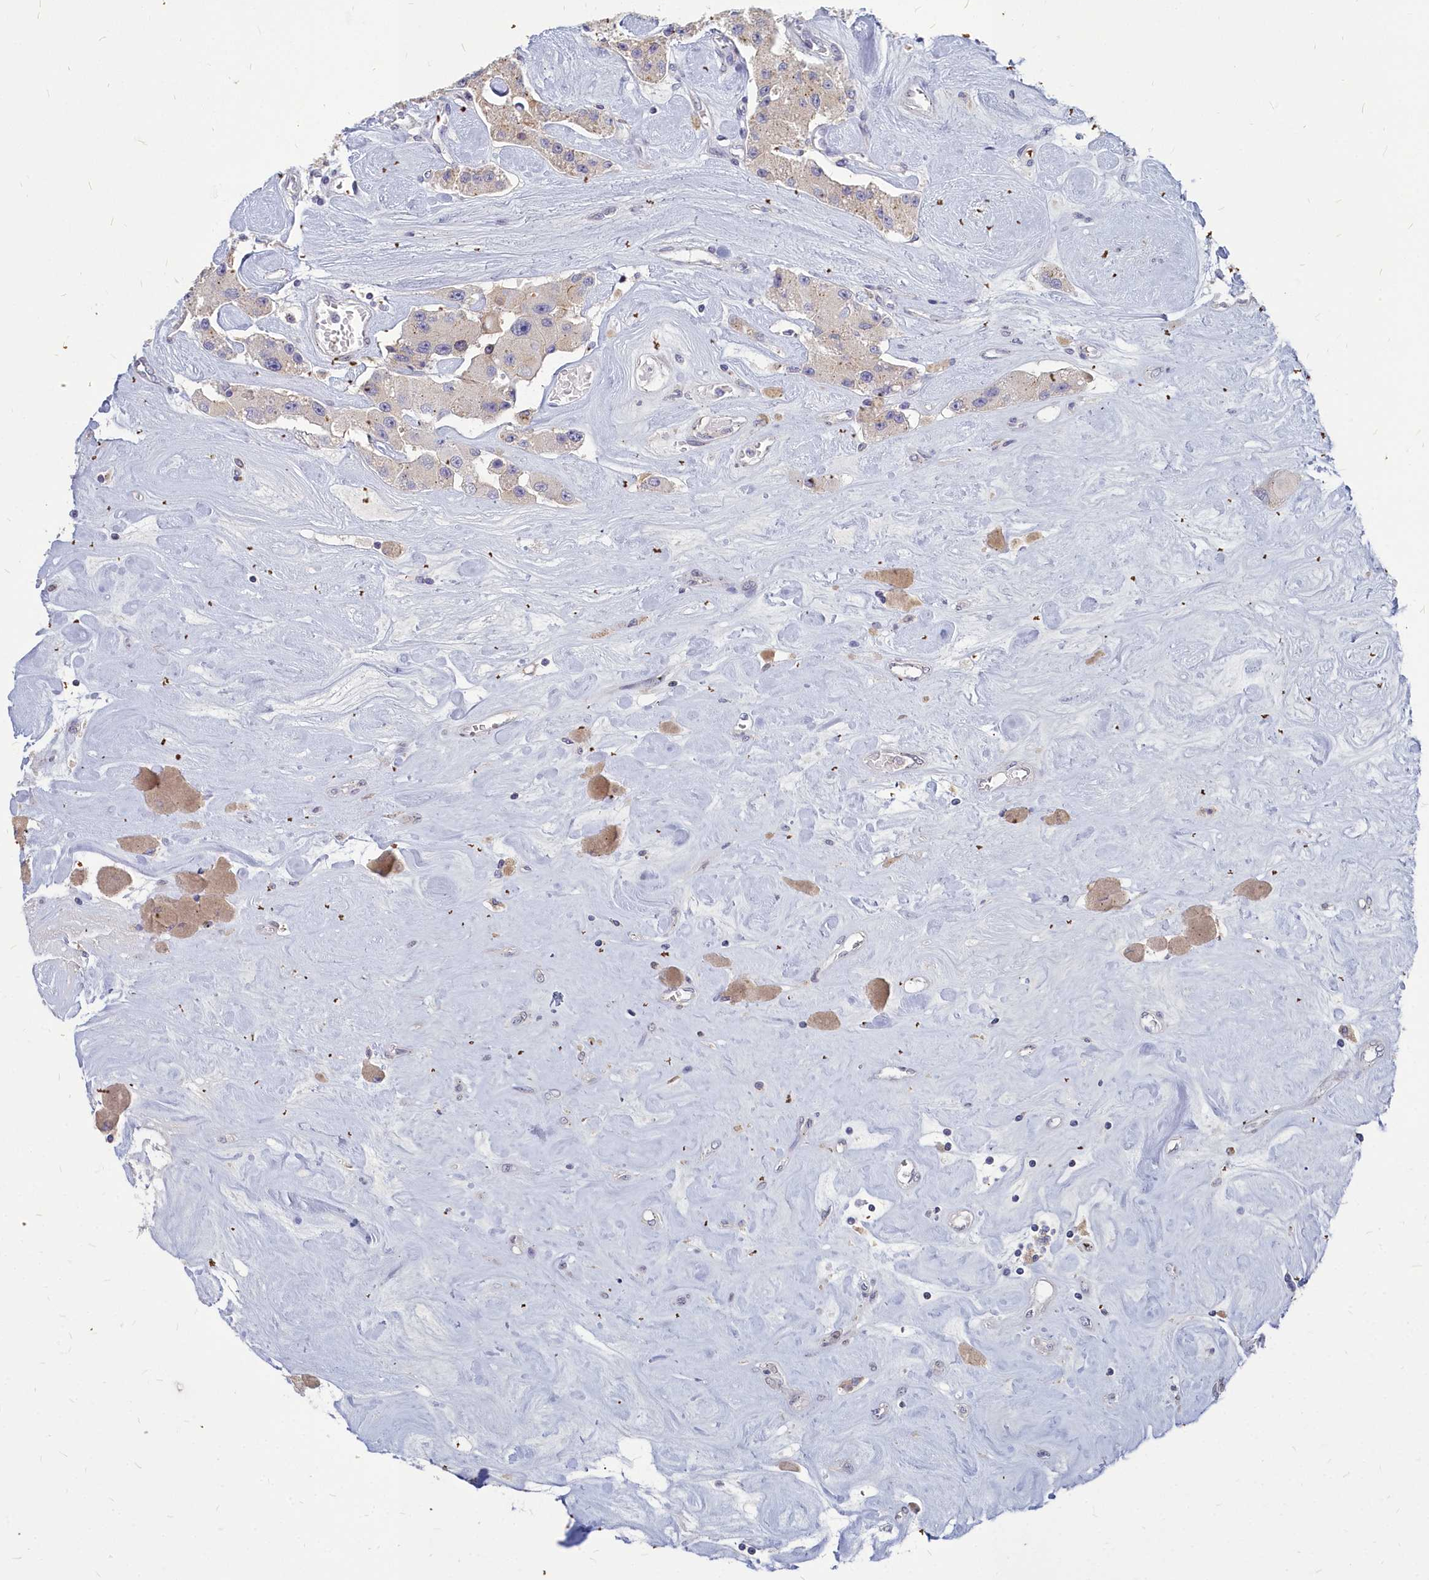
{"staining": {"intensity": "negative", "quantity": "none", "location": "none"}, "tissue": "carcinoid", "cell_type": "Tumor cells", "image_type": "cancer", "snomed": [{"axis": "morphology", "description": "Carcinoid, malignant, NOS"}, {"axis": "topography", "description": "Pancreas"}], "caption": "There is no significant expression in tumor cells of carcinoid.", "gene": "NOXA1", "patient": {"sex": "male", "age": 41}}